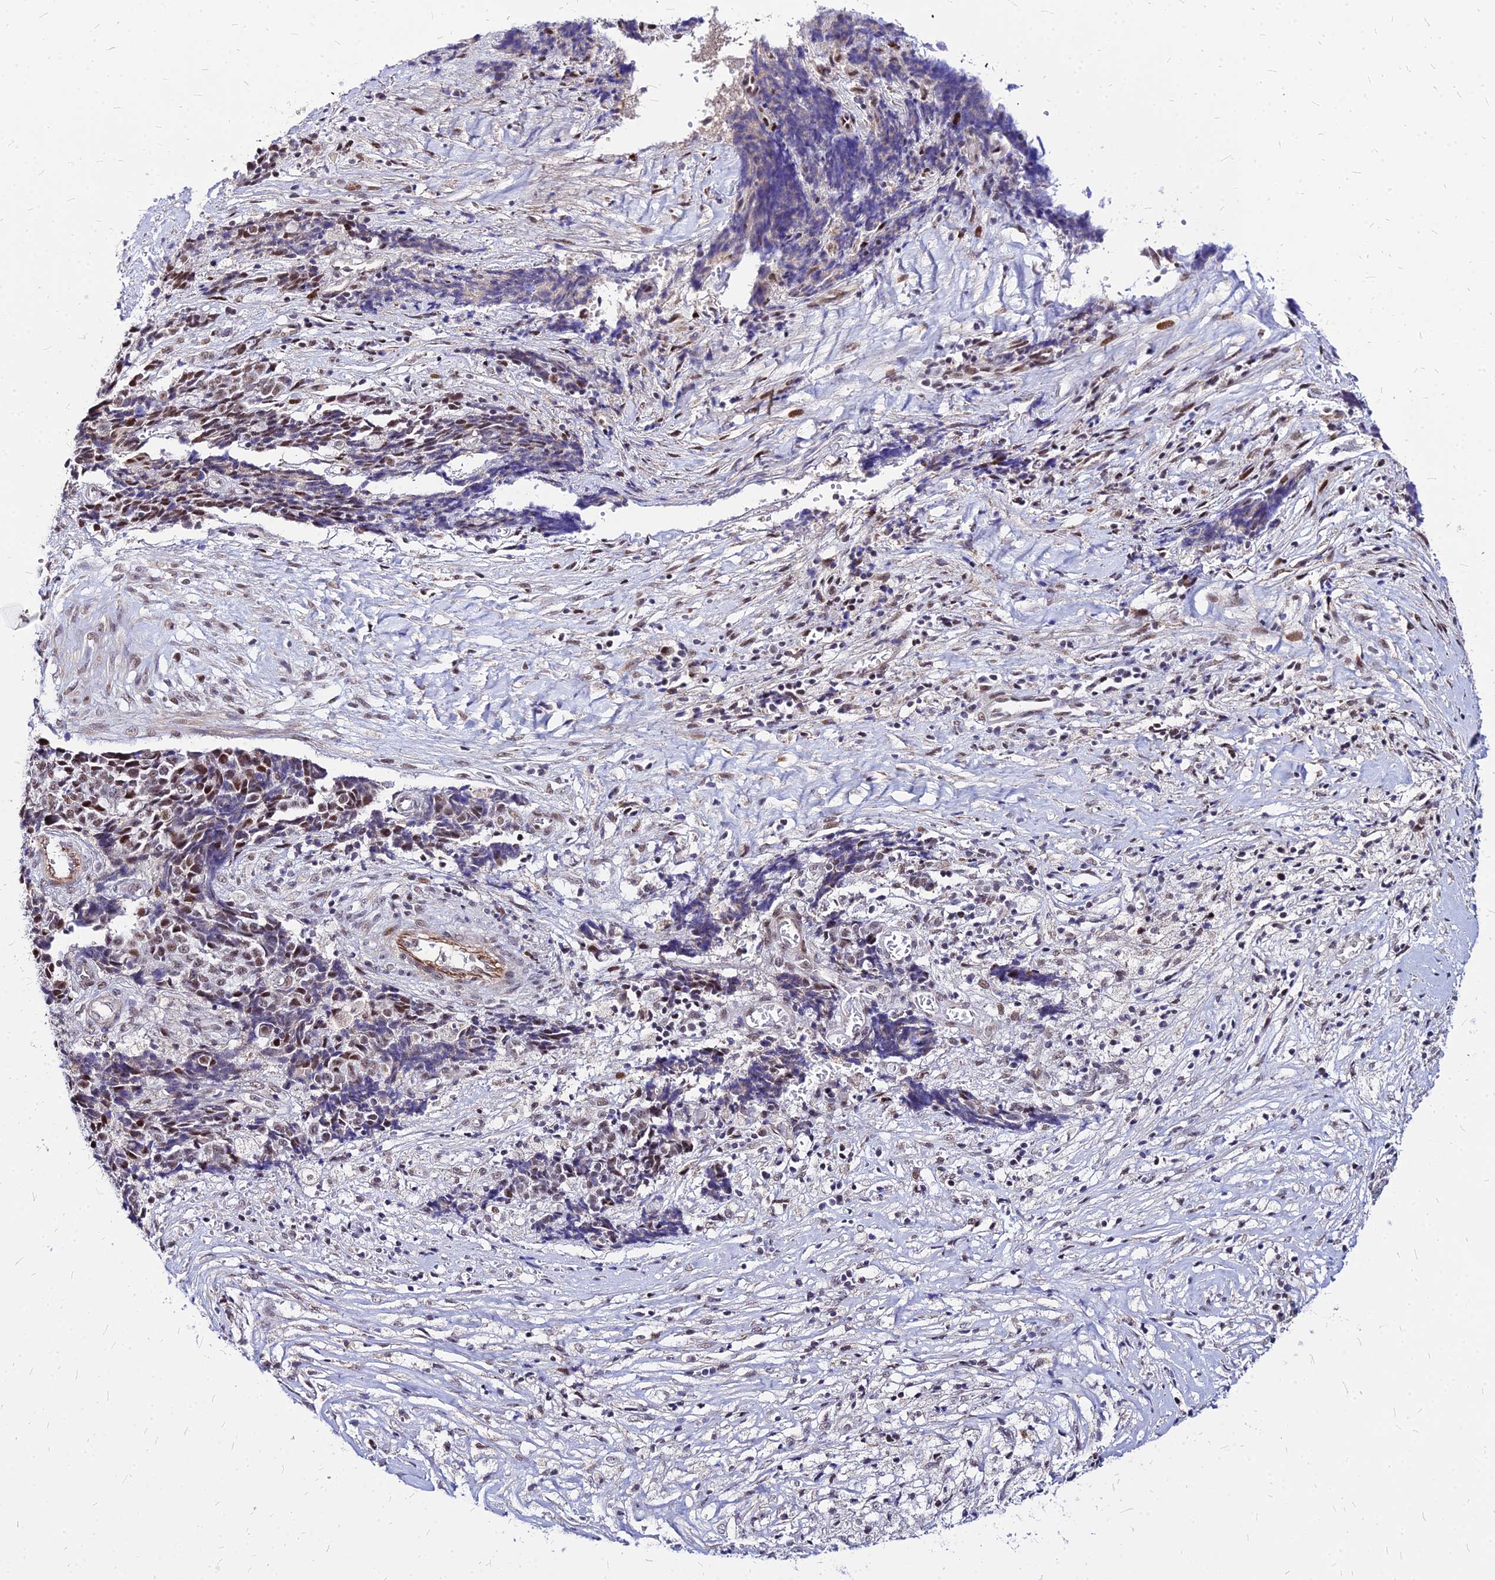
{"staining": {"intensity": "moderate", "quantity": "25%-75%", "location": "nuclear"}, "tissue": "ovarian cancer", "cell_type": "Tumor cells", "image_type": "cancer", "snomed": [{"axis": "morphology", "description": "Carcinoma, endometroid"}, {"axis": "topography", "description": "Ovary"}], "caption": "High-power microscopy captured an IHC histopathology image of ovarian endometroid carcinoma, revealing moderate nuclear expression in approximately 25%-75% of tumor cells.", "gene": "FDX2", "patient": {"sex": "female", "age": 42}}